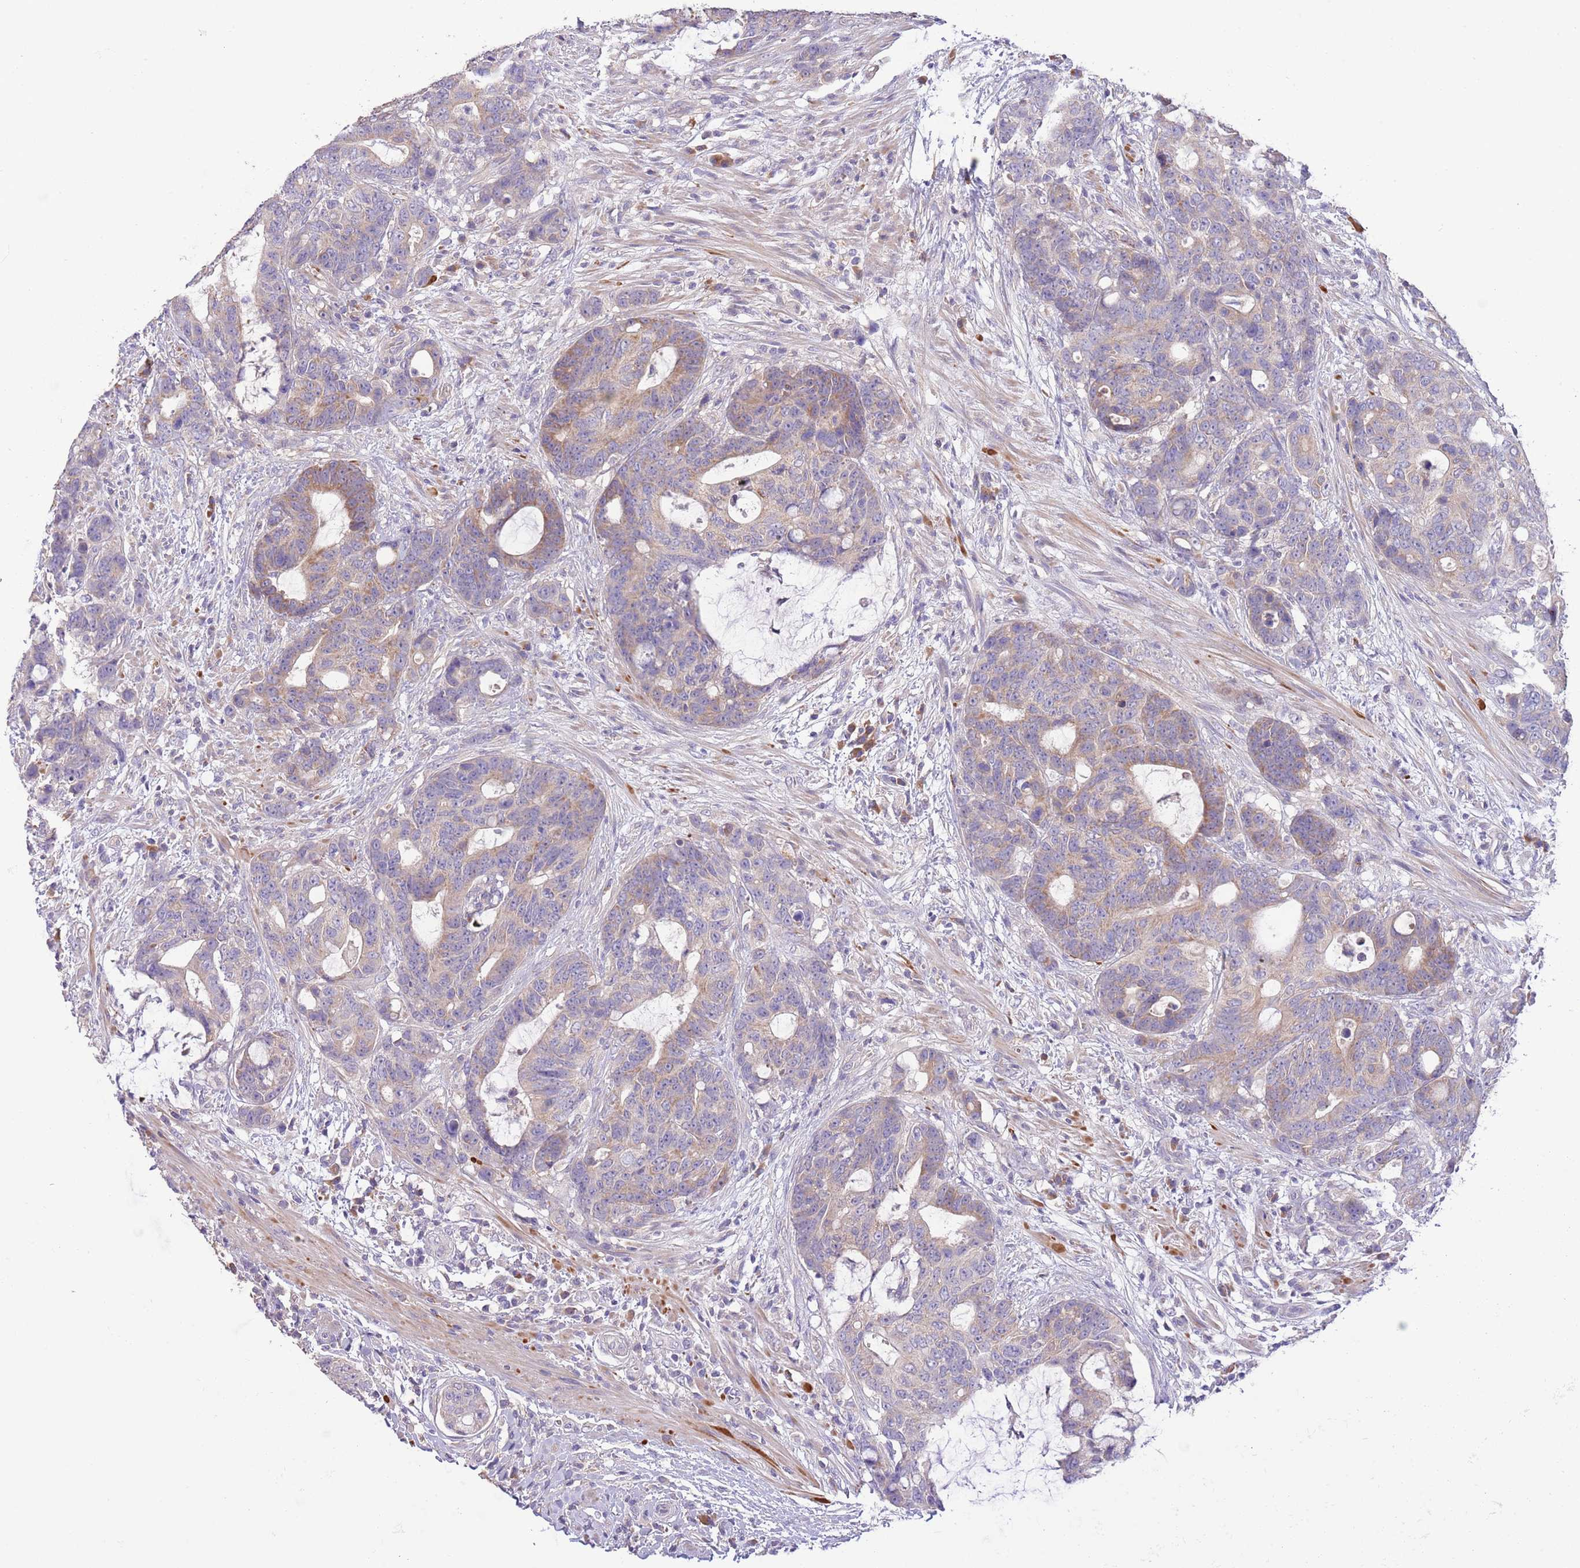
{"staining": {"intensity": "weak", "quantity": "<25%", "location": "cytoplasmic/membranous"}, "tissue": "colorectal cancer", "cell_type": "Tumor cells", "image_type": "cancer", "snomed": [{"axis": "morphology", "description": "Adenocarcinoma, NOS"}, {"axis": "topography", "description": "Colon"}], "caption": "DAB (3,3'-diaminobenzidine) immunohistochemical staining of colorectal cancer (adenocarcinoma) shows no significant expression in tumor cells.", "gene": "ZNF658", "patient": {"sex": "female", "age": 82}}